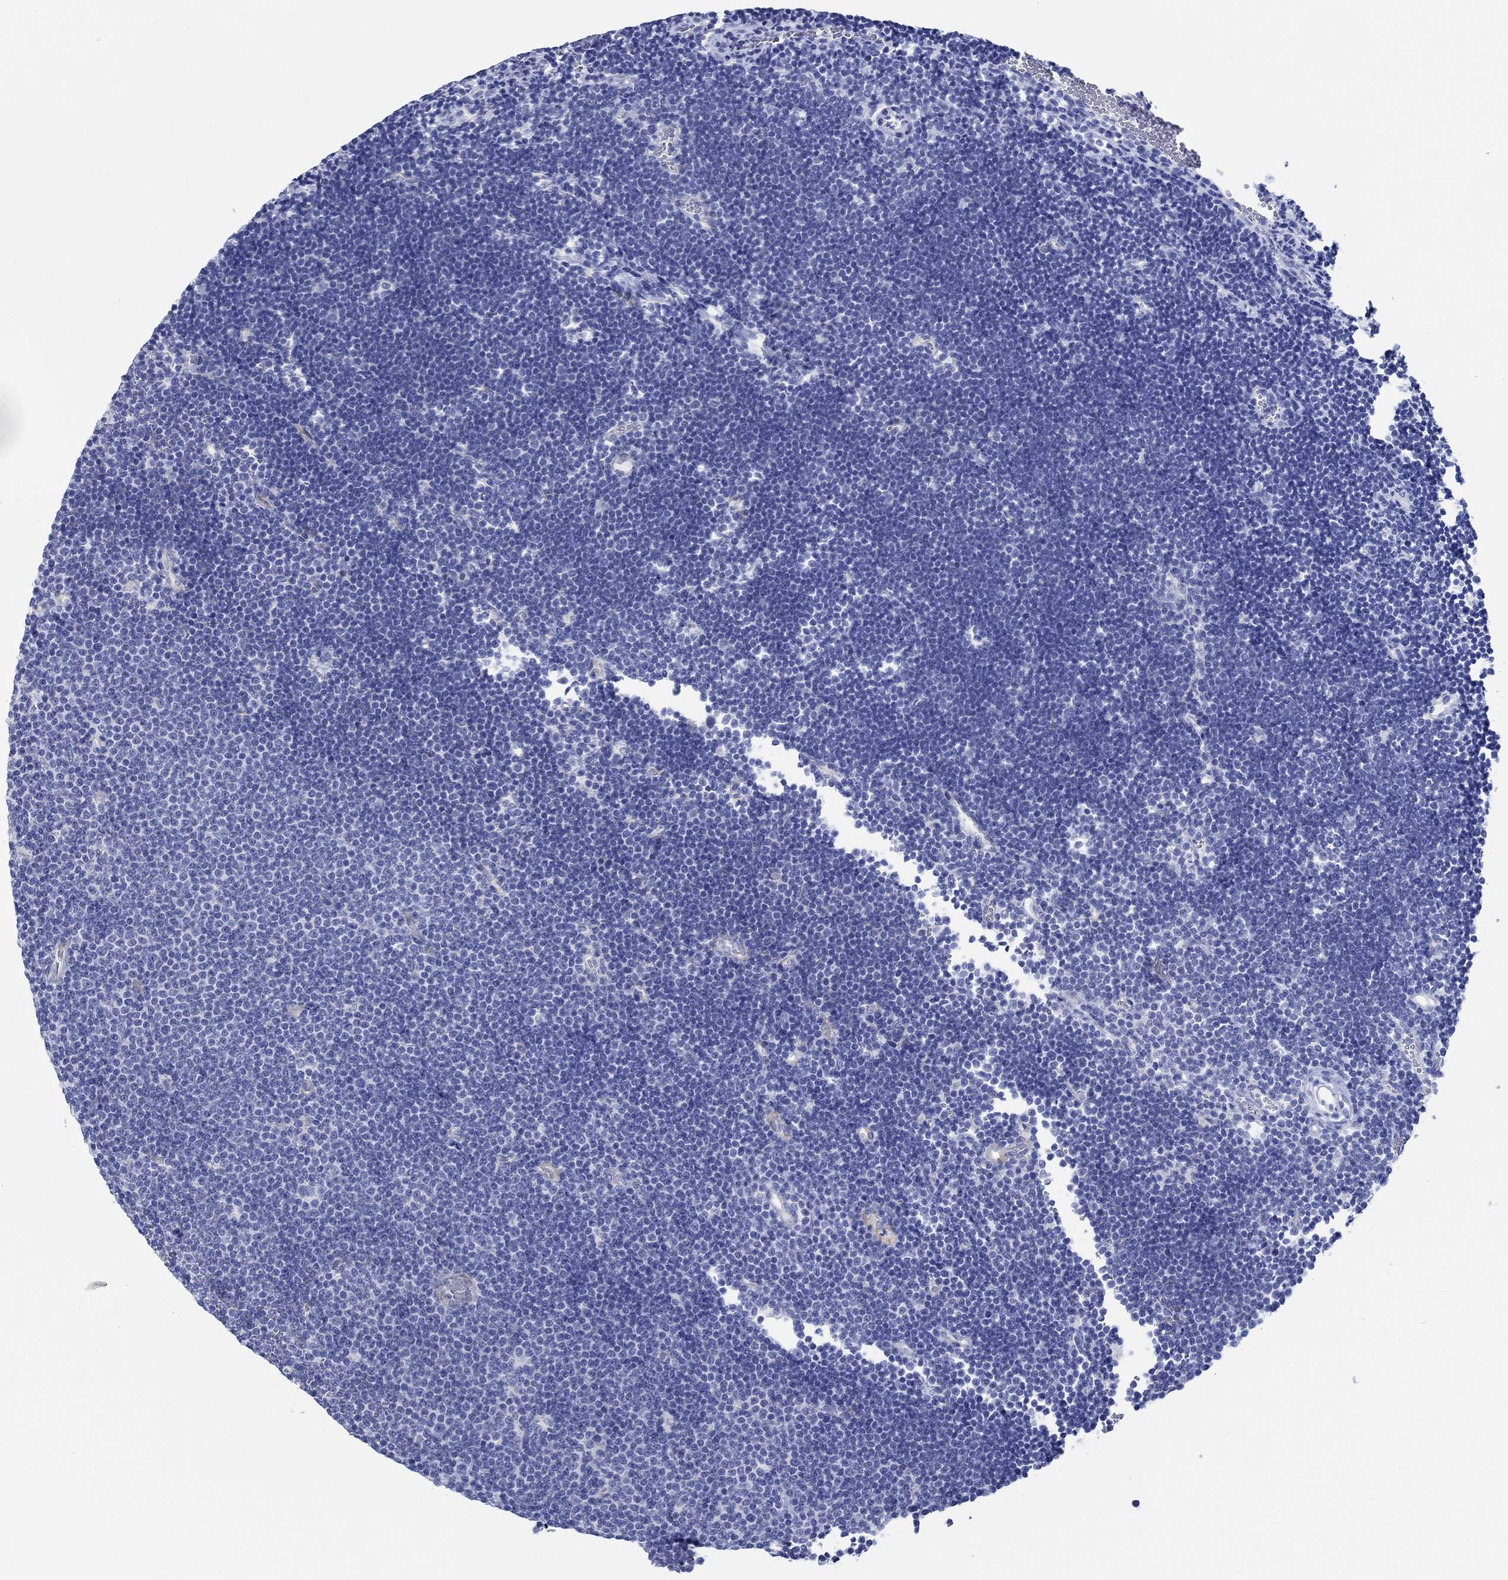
{"staining": {"intensity": "negative", "quantity": "none", "location": "none"}, "tissue": "lymphoma", "cell_type": "Tumor cells", "image_type": "cancer", "snomed": [{"axis": "morphology", "description": "Malignant lymphoma, non-Hodgkin's type, Low grade"}, {"axis": "topography", "description": "Brain"}], "caption": "DAB immunohistochemical staining of malignant lymphoma, non-Hodgkin's type (low-grade) exhibits no significant positivity in tumor cells.", "gene": "IGFBP6", "patient": {"sex": "female", "age": 66}}